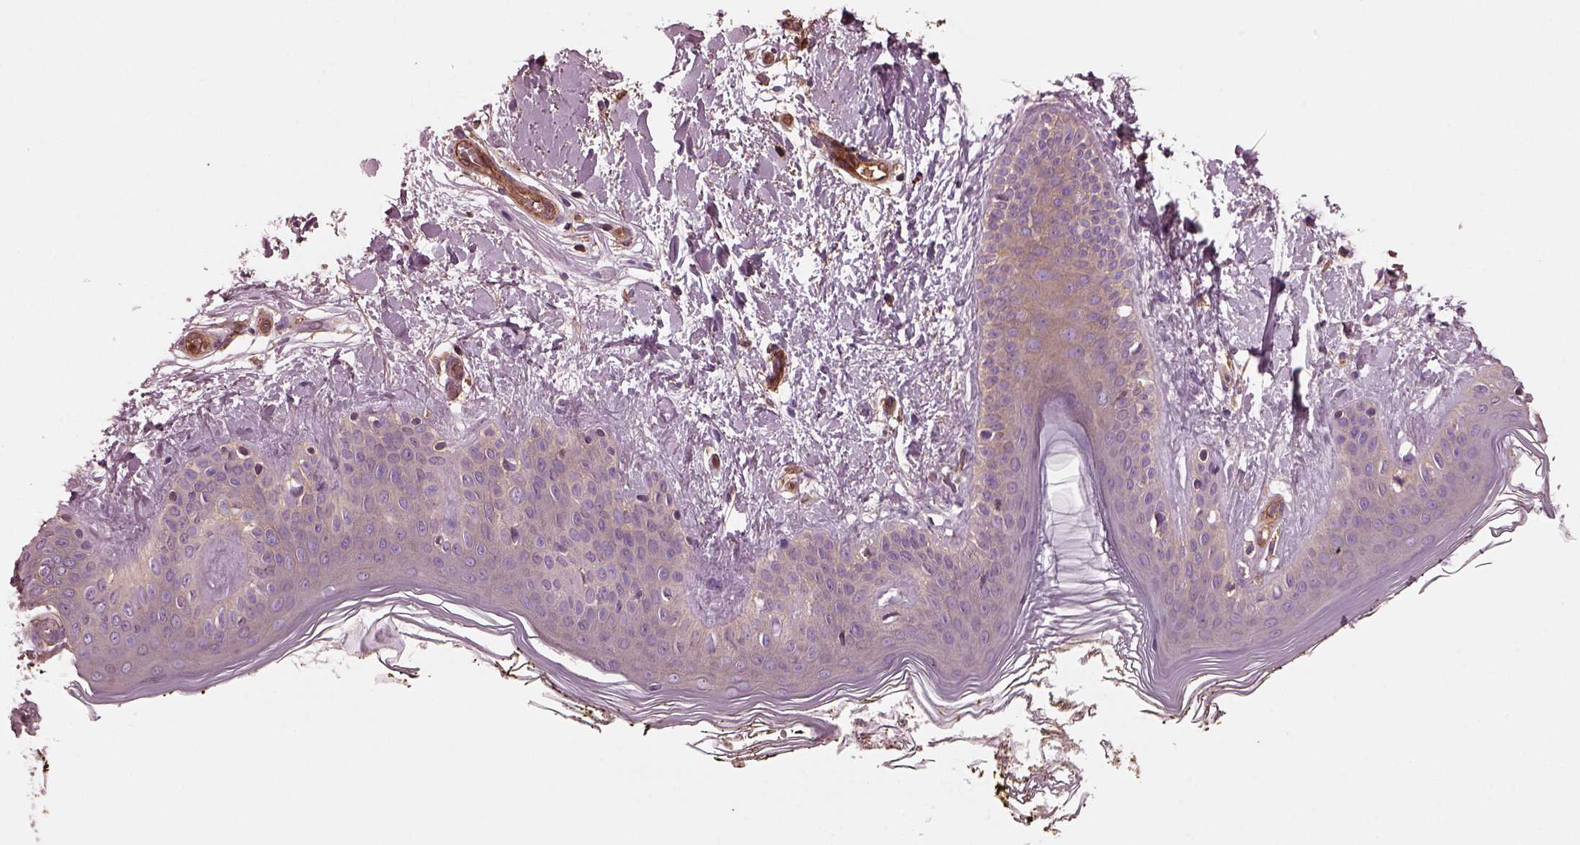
{"staining": {"intensity": "negative", "quantity": "none", "location": "none"}, "tissue": "skin", "cell_type": "Fibroblasts", "image_type": "normal", "snomed": [{"axis": "morphology", "description": "Normal tissue, NOS"}, {"axis": "topography", "description": "Skin"}], "caption": "Benign skin was stained to show a protein in brown. There is no significant expression in fibroblasts.", "gene": "MYL1", "patient": {"sex": "female", "age": 34}}